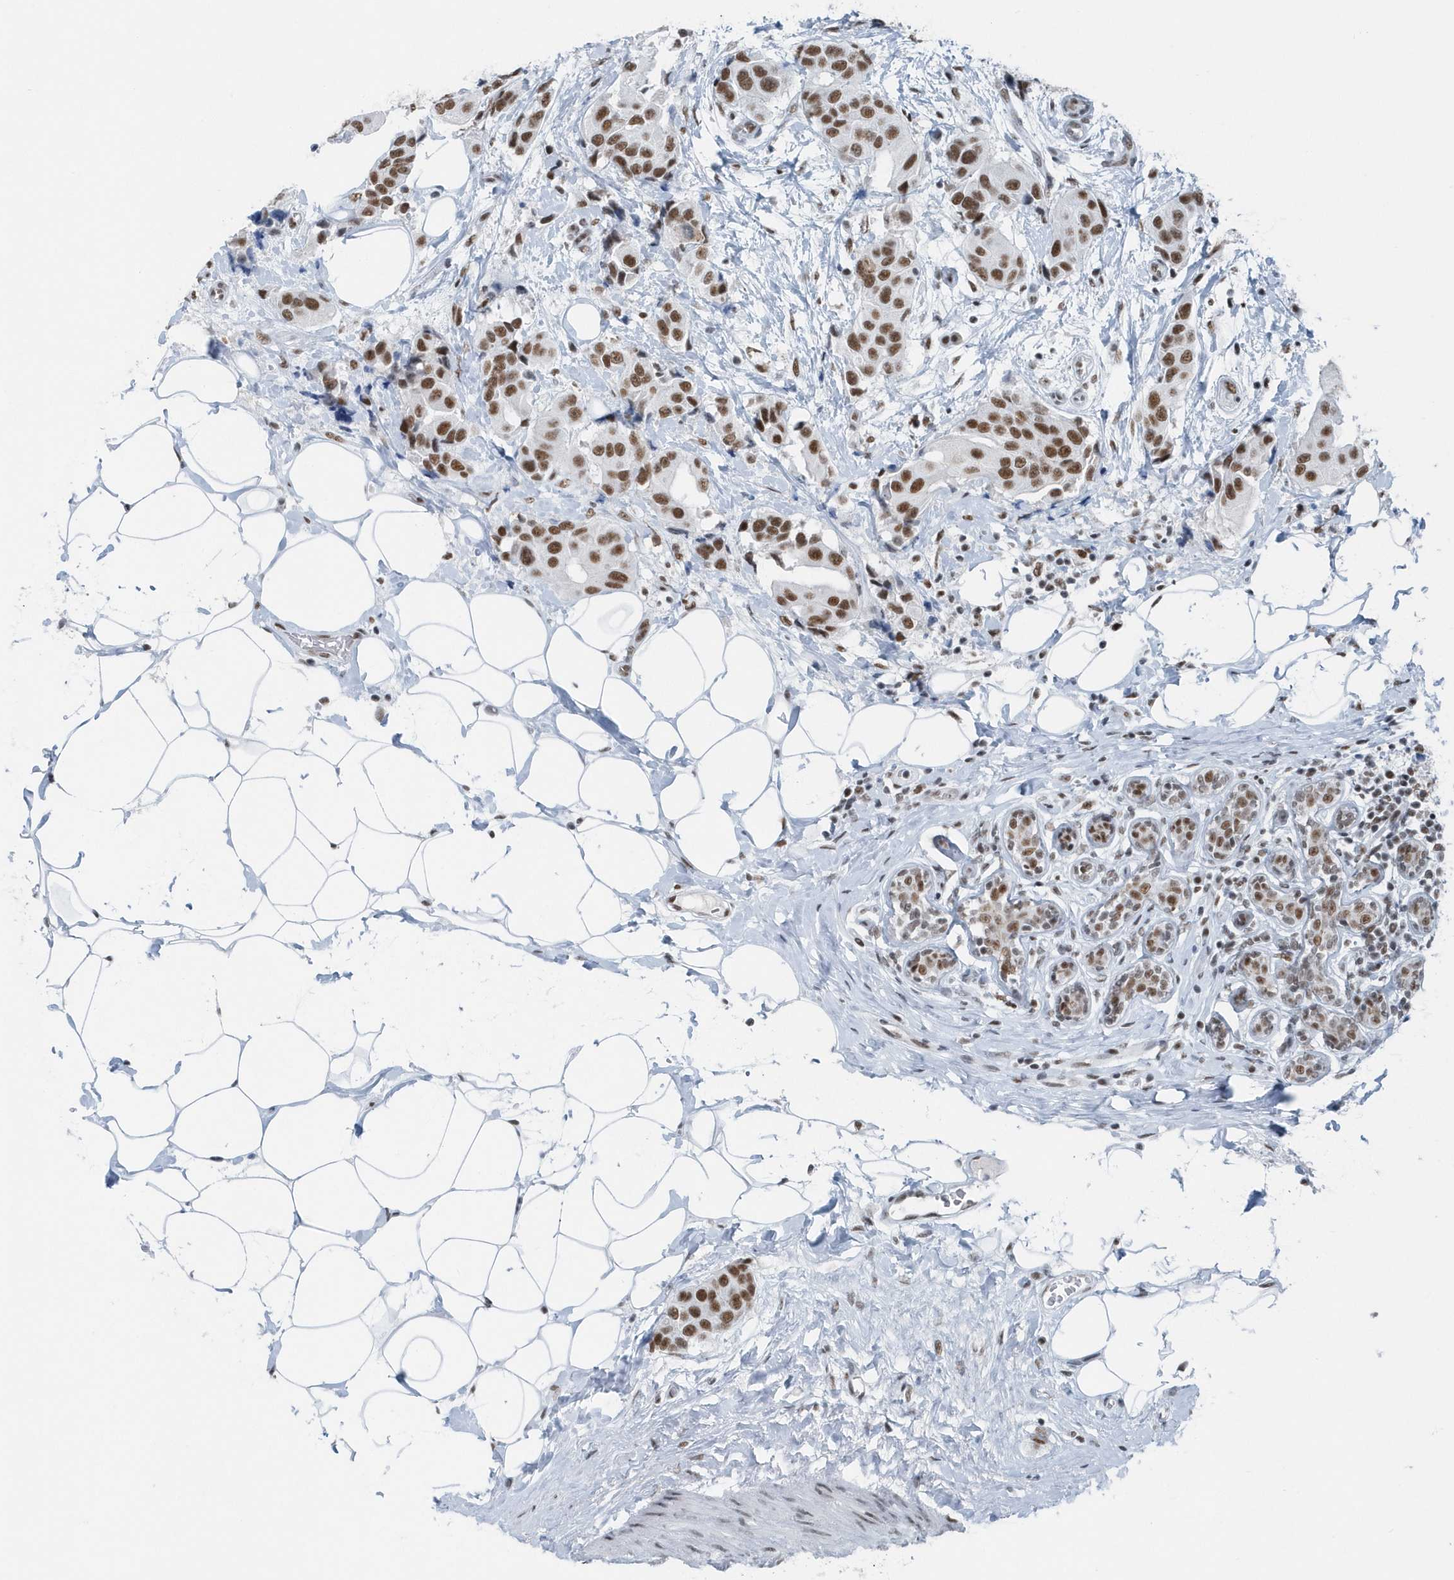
{"staining": {"intensity": "strong", "quantity": ">75%", "location": "nuclear"}, "tissue": "breast cancer", "cell_type": "Tumor cells", "image_type": "cancer", "snomed": [{"axis": "morphology", "description": "Normal tissue, NOS"}, {"axis": "morphology", "description": "Duct carcinoma"}, {"axis": "topography", "description": "Breast"}], "caption": "Protein expression analysis of human invasive ductal carcinoma (breast) reveals strong nuclear expression in approximately >75% of tumor cells. The staining was performed using DAB (3,3'-diaminobenzidine) to visualize the protein expression in brown, while the nuclei were stained in blue with hematoxylin (Magnification: 20x).", "gene": "FIP1L1", "patient": {"sex": "female", "age": 39}}